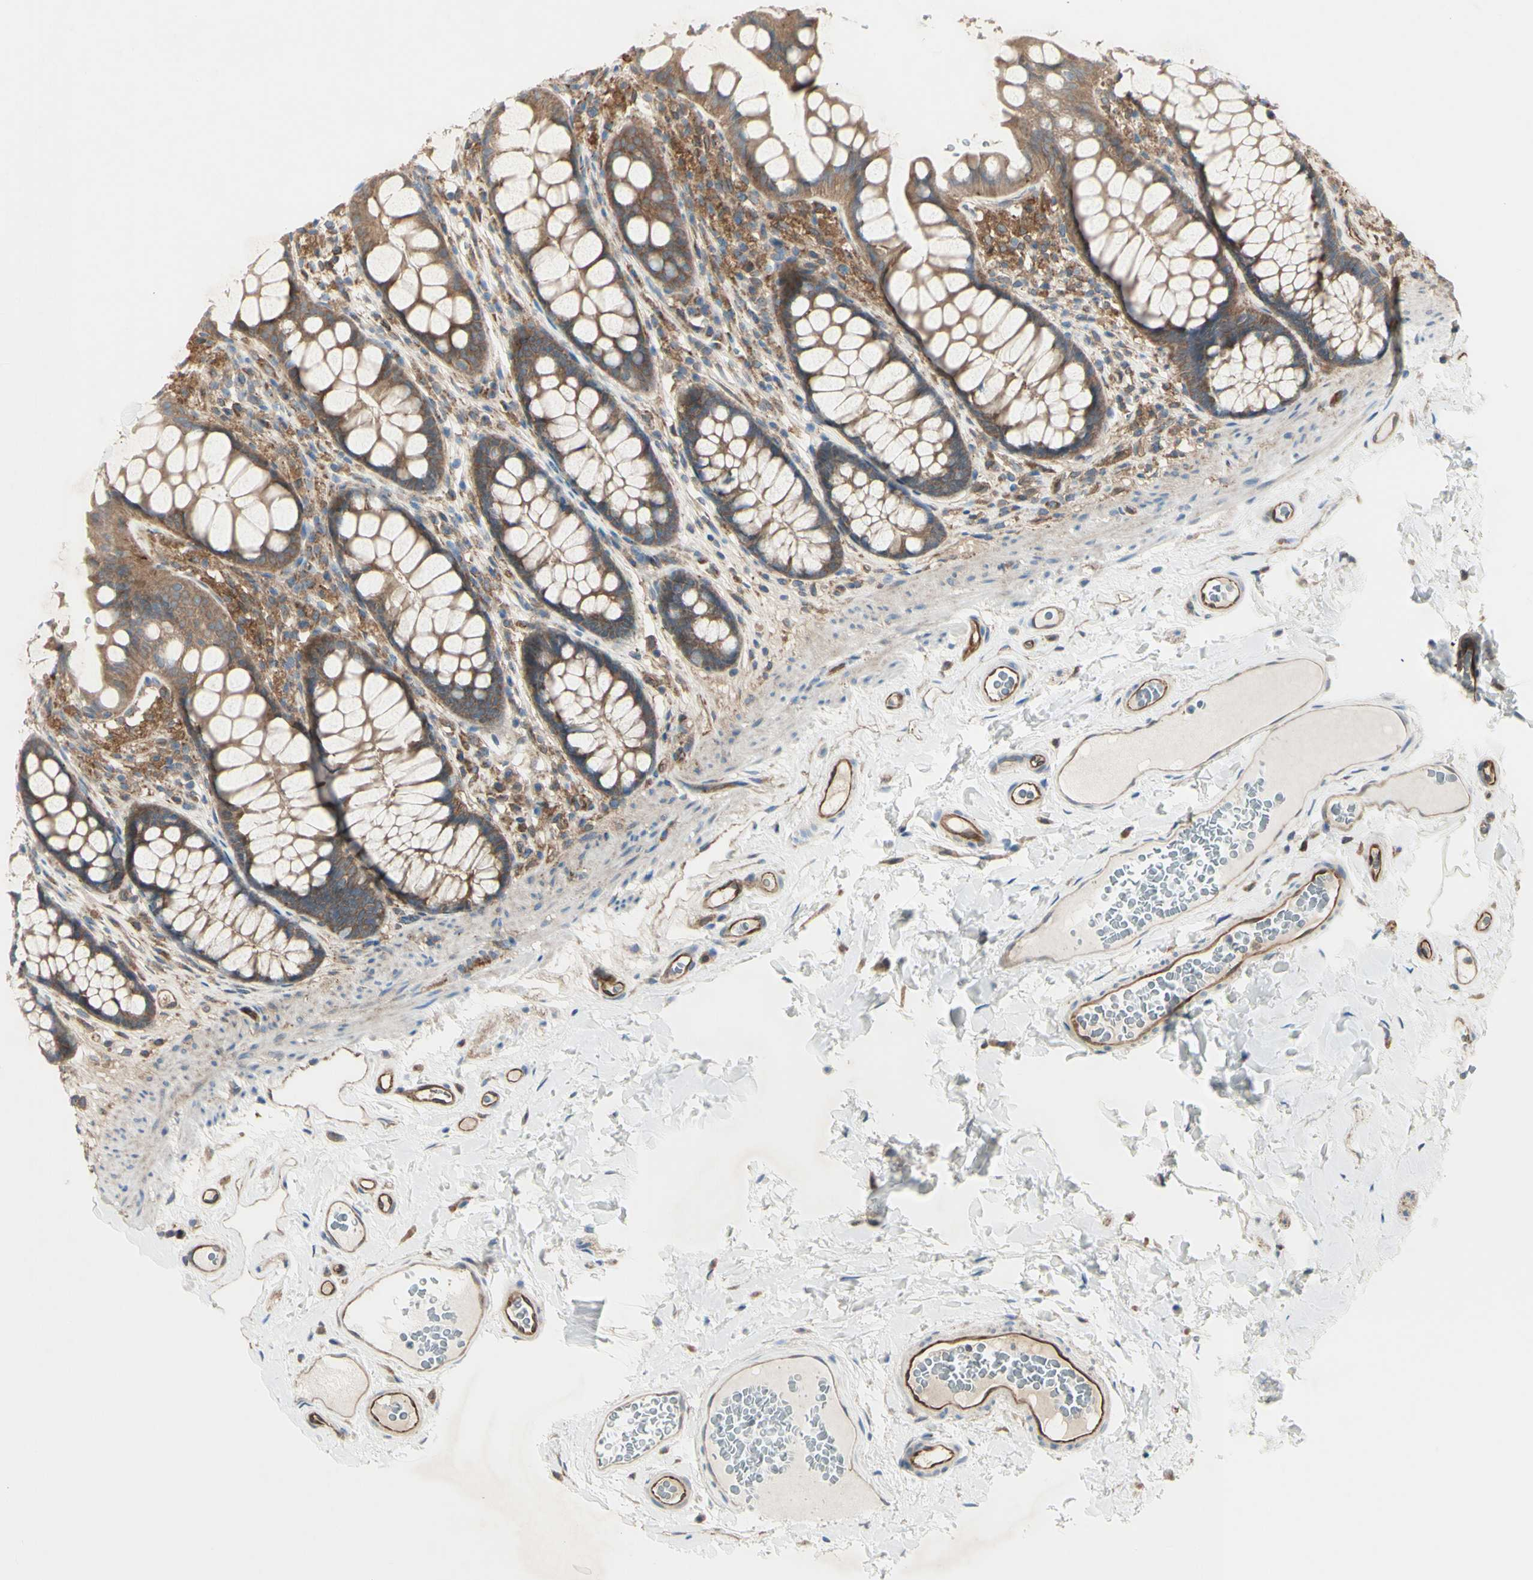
{"staining": {"intensity": "strong", "quantity": "25%-75%", "location": "cytoplasmic/membranous"}, "tissue": "colon", "cell_type": "Endothelial cells", "image_type": "normal", "snomed": [{"axis": "morphology", "description": "Normal tissue, NOS"}, {"axis": "topography", "description": "Colon"}], "caption": "Human colon stained with a brown dye demonstrates strong cytoplasmic/membranous positive expression in approximately 25%-75% of endothelial cells.", "gene": "IGSF9B", "patient": {"sex": "female", "age": 55}}